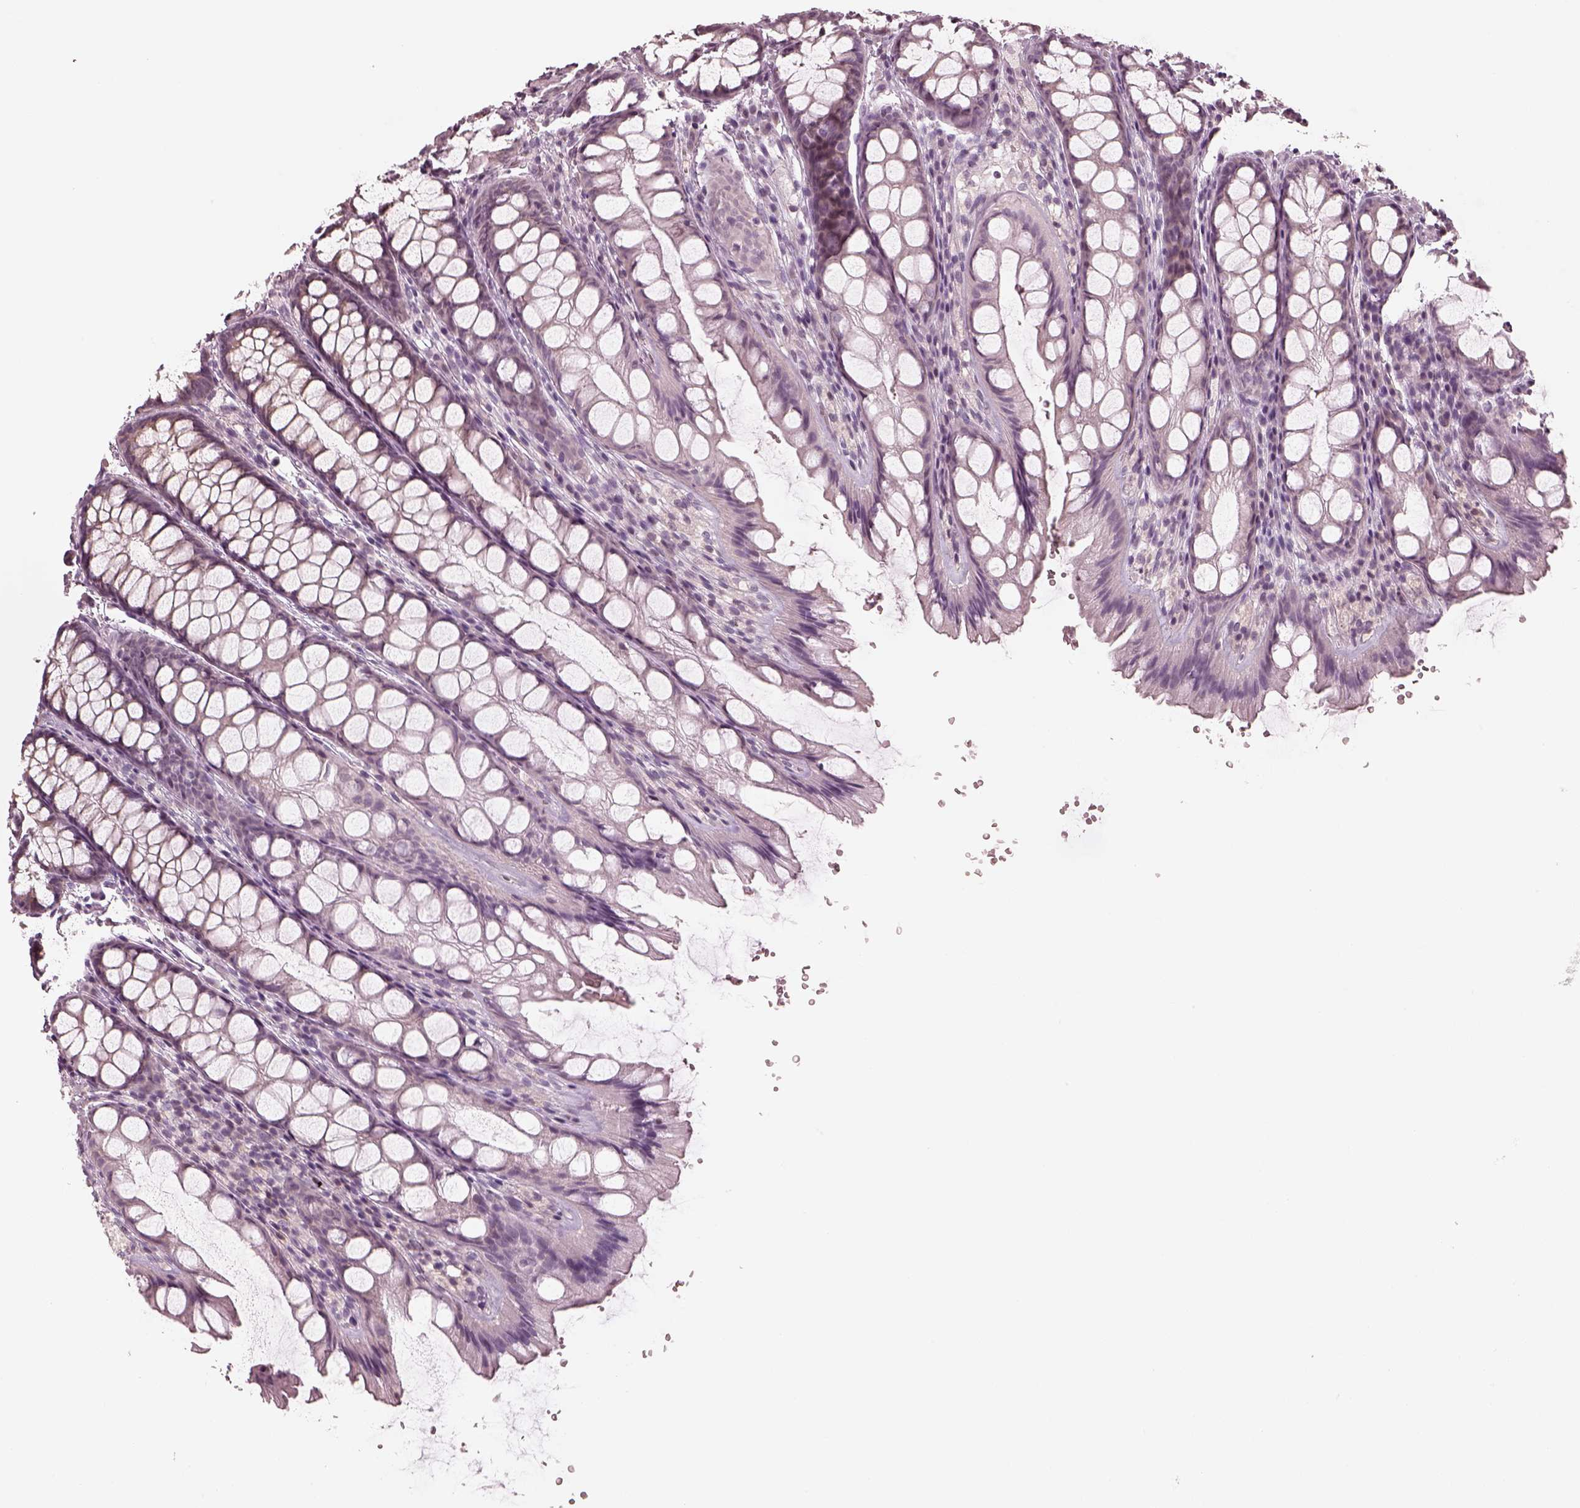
{"staining": {"intensity": "negative", "quantity": "none", "location": "none"}, "tissue": "colon", "cell_type": "Endothelial cells", "image_type": "normal", "snomed": [{"axis": "morphology", "description": "Normal tissue, NOS"}, {"axis": "topography", "description": "Colon"}], "caption": "Normal colon was stained to show a protein in brown. There is no significant staining in endothelial cells. (DAB (3,3'-diaminobenzidine) immunohistochemistry with hematoxylin counter stain).", "gene": "EGR4", "patient": {"sex": "male", "age": 47}}